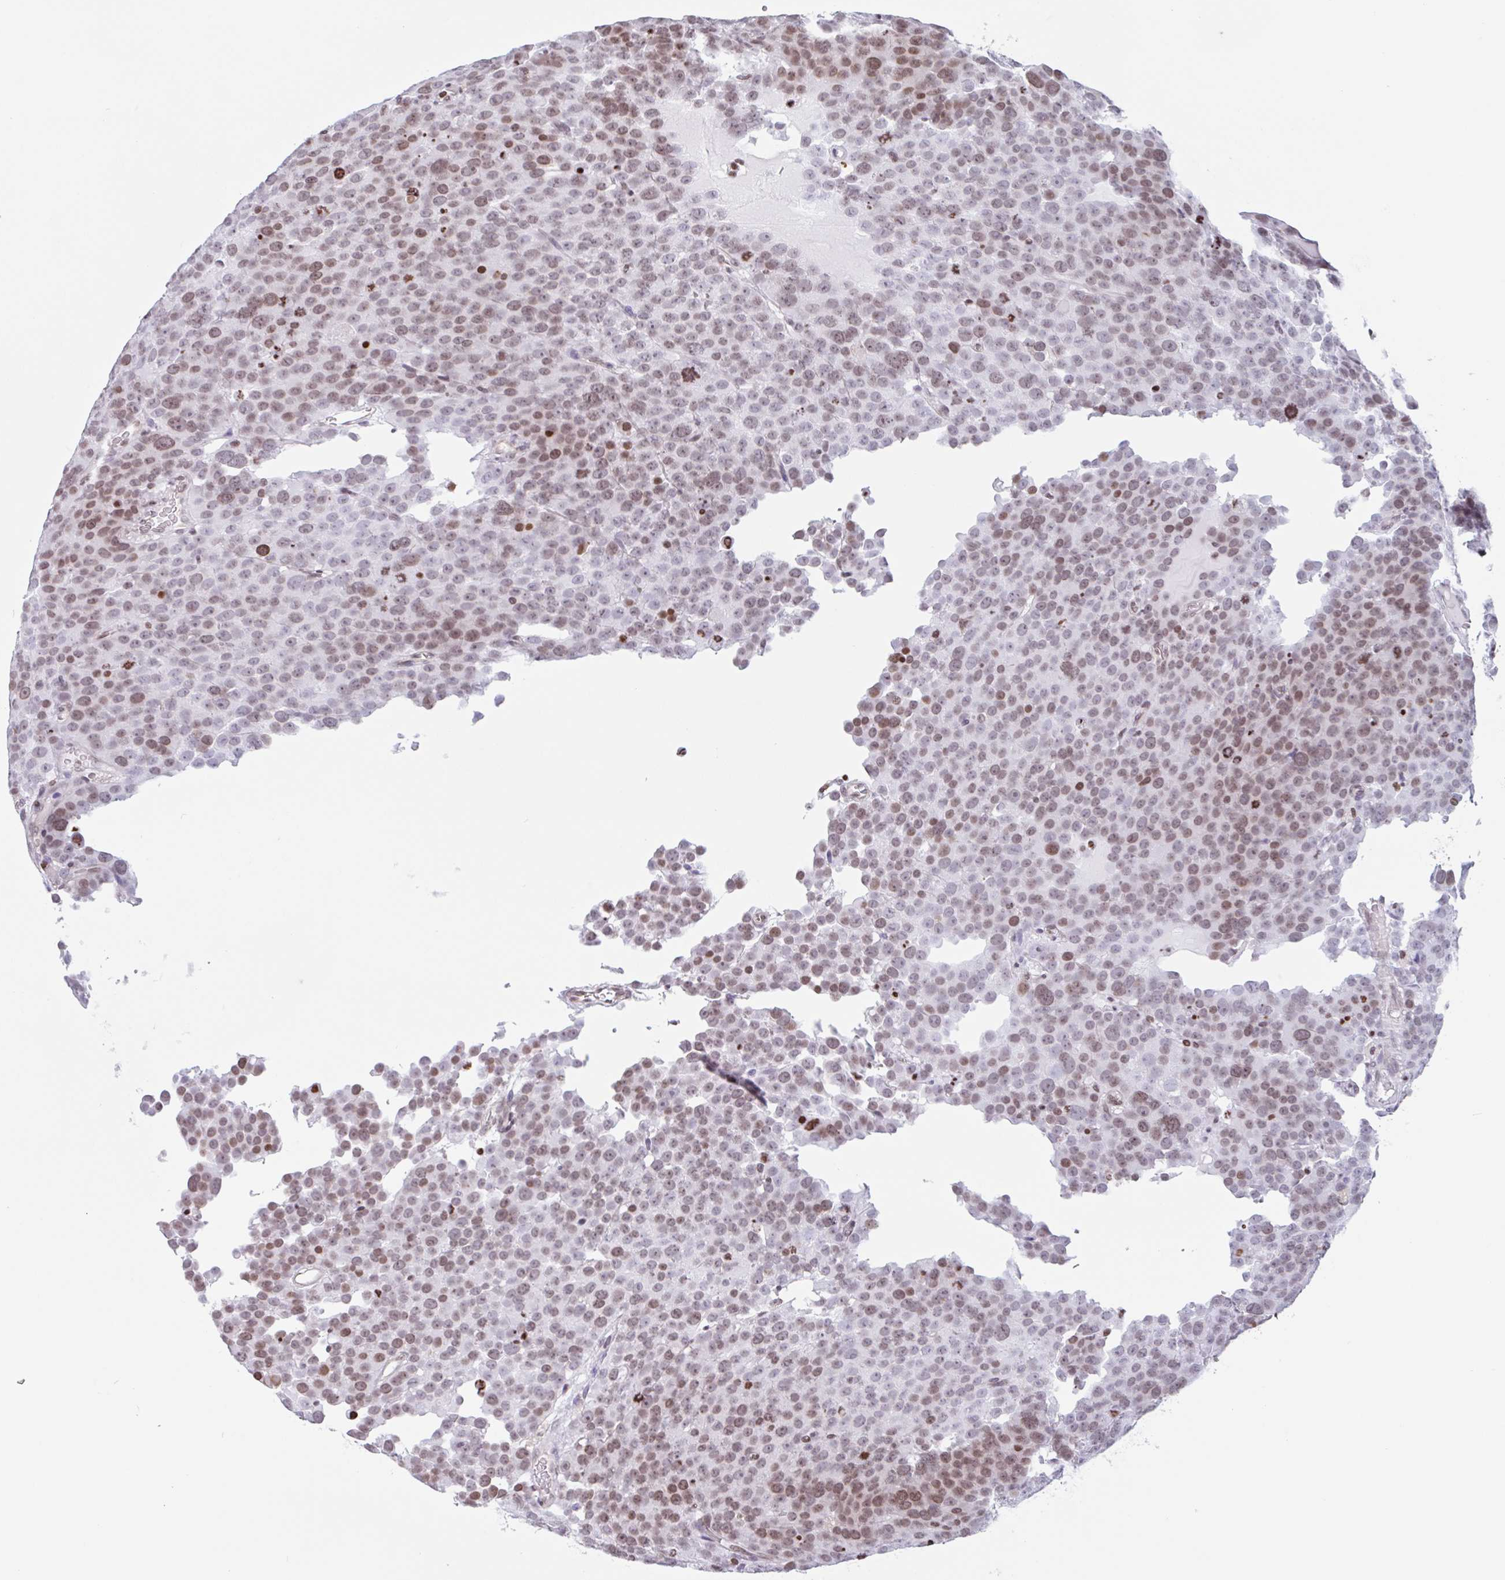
{"staining": {"intensity": "moderate", "quantity": ">75%", "location": "nuclear"}, "tissue": "testis cancer", "cell_type": "Tumor cells", "image_type": "cancer", "snomed": [{"axis": "morphology", "description": "Seminoma, NOS"}, {"axis": "topography", "description": "Testis"}], "caption": "The micrograph exhibits a brown stain indicating the presence of a protein in the nuclear of tumor cells in testis cancer.", "gene": "NOL6", "patient": {"sex": "male", "age": 71}}